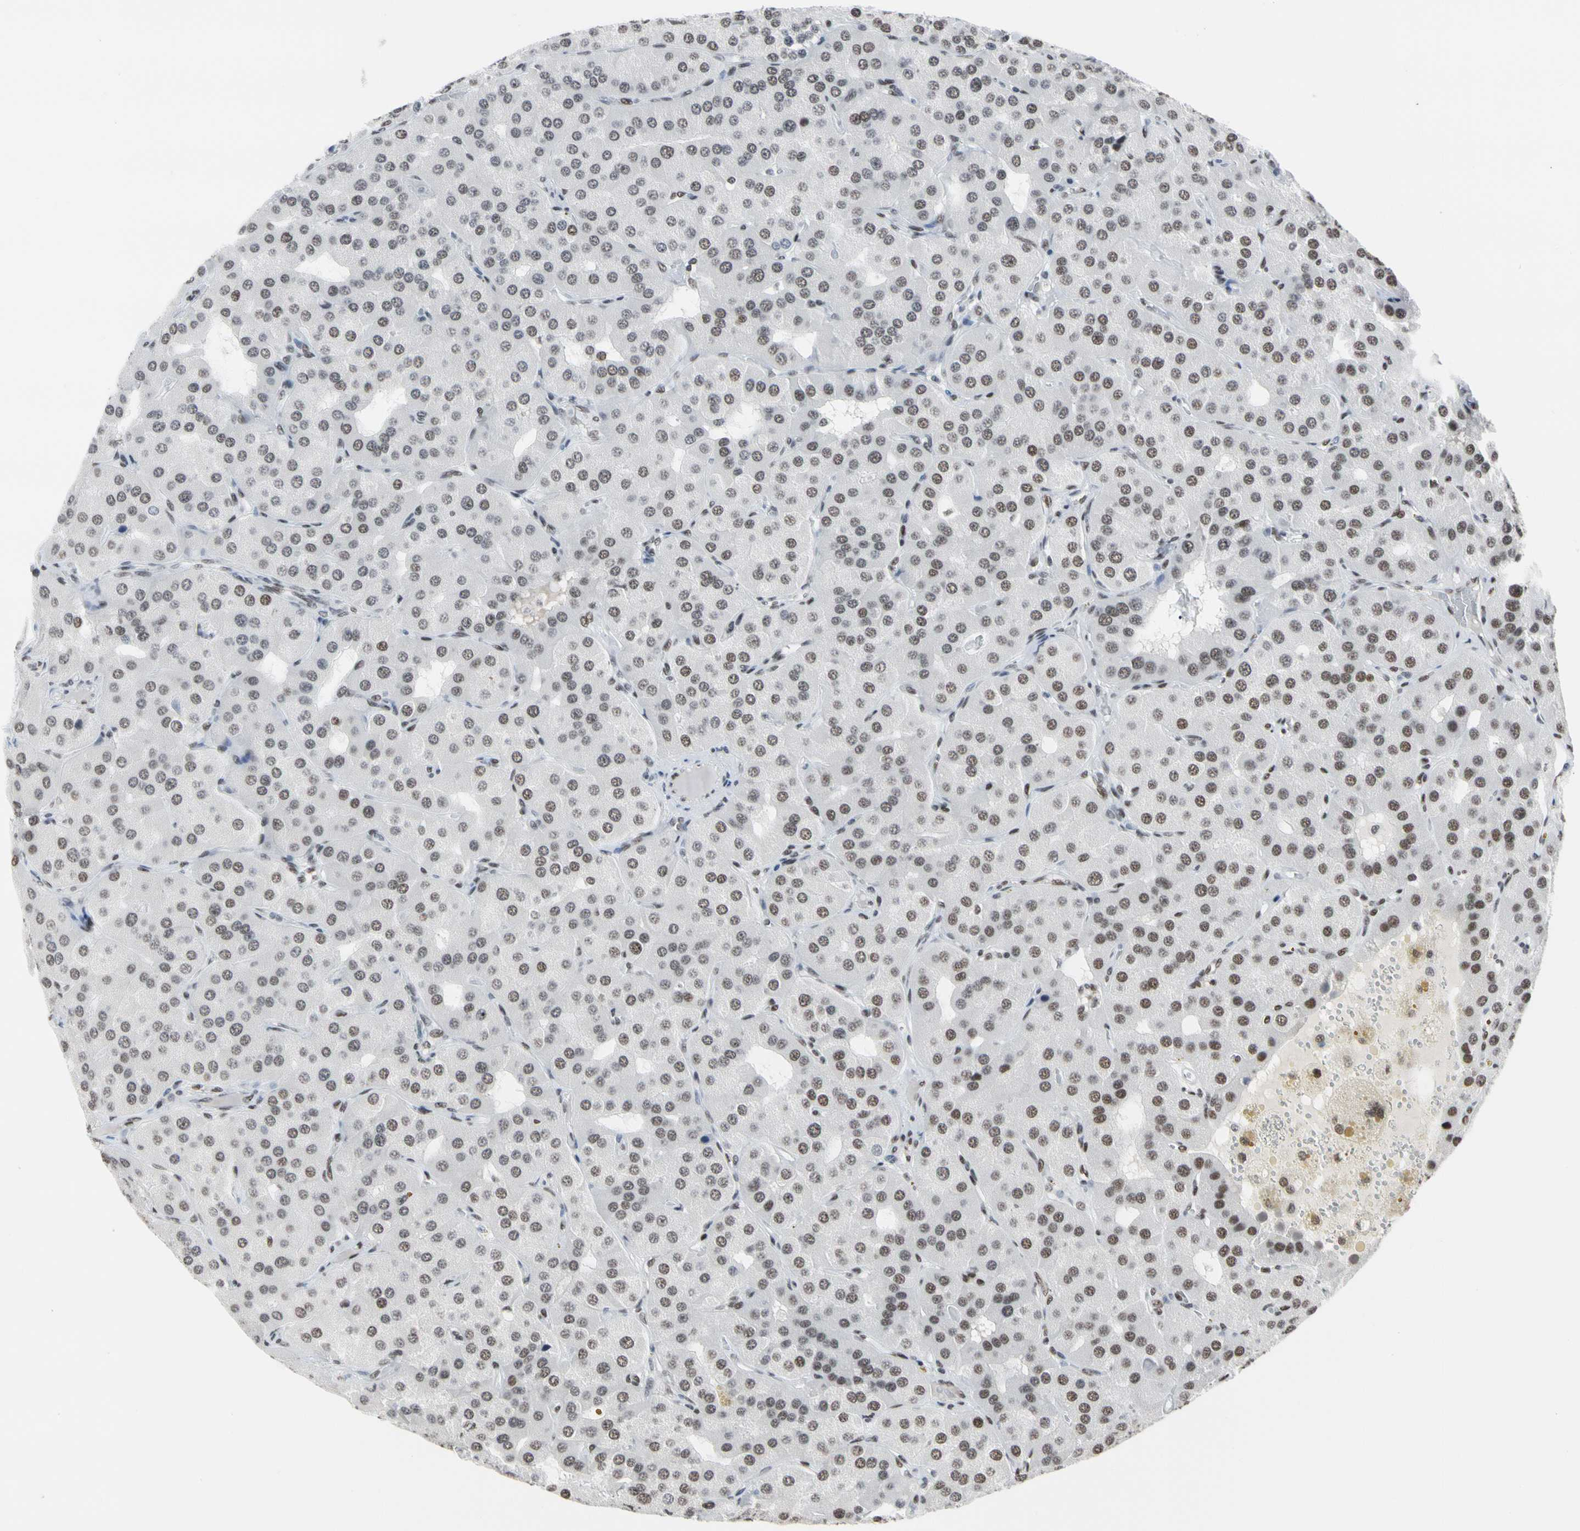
{"staining": {"intensity": "moderate", "quantity": "25%-75%", "location": "nuclear"}, "tissue": "parathyroid gland", "cell_type": "Glandular cells", "image_type": "normal", "snomed": [{"axis": "morphology", "description": "Normal tissue, NOS"}, {"axis": "morphology", "description": "Adenoma, NOS"}, {"axis": "topography", "description": "Parathyroid gland"}], "caption": "Immunohistochemical staining of normal human parathyroid gland displays 25%-75% levels of moderate nuclear protein positivity in approximately 25%-75% of glandular cells. (Brightfield microscopy of DAB IHC at high magnification).", "gene": "FAM98B", "patient": {"sex": "female", "age": 86}}